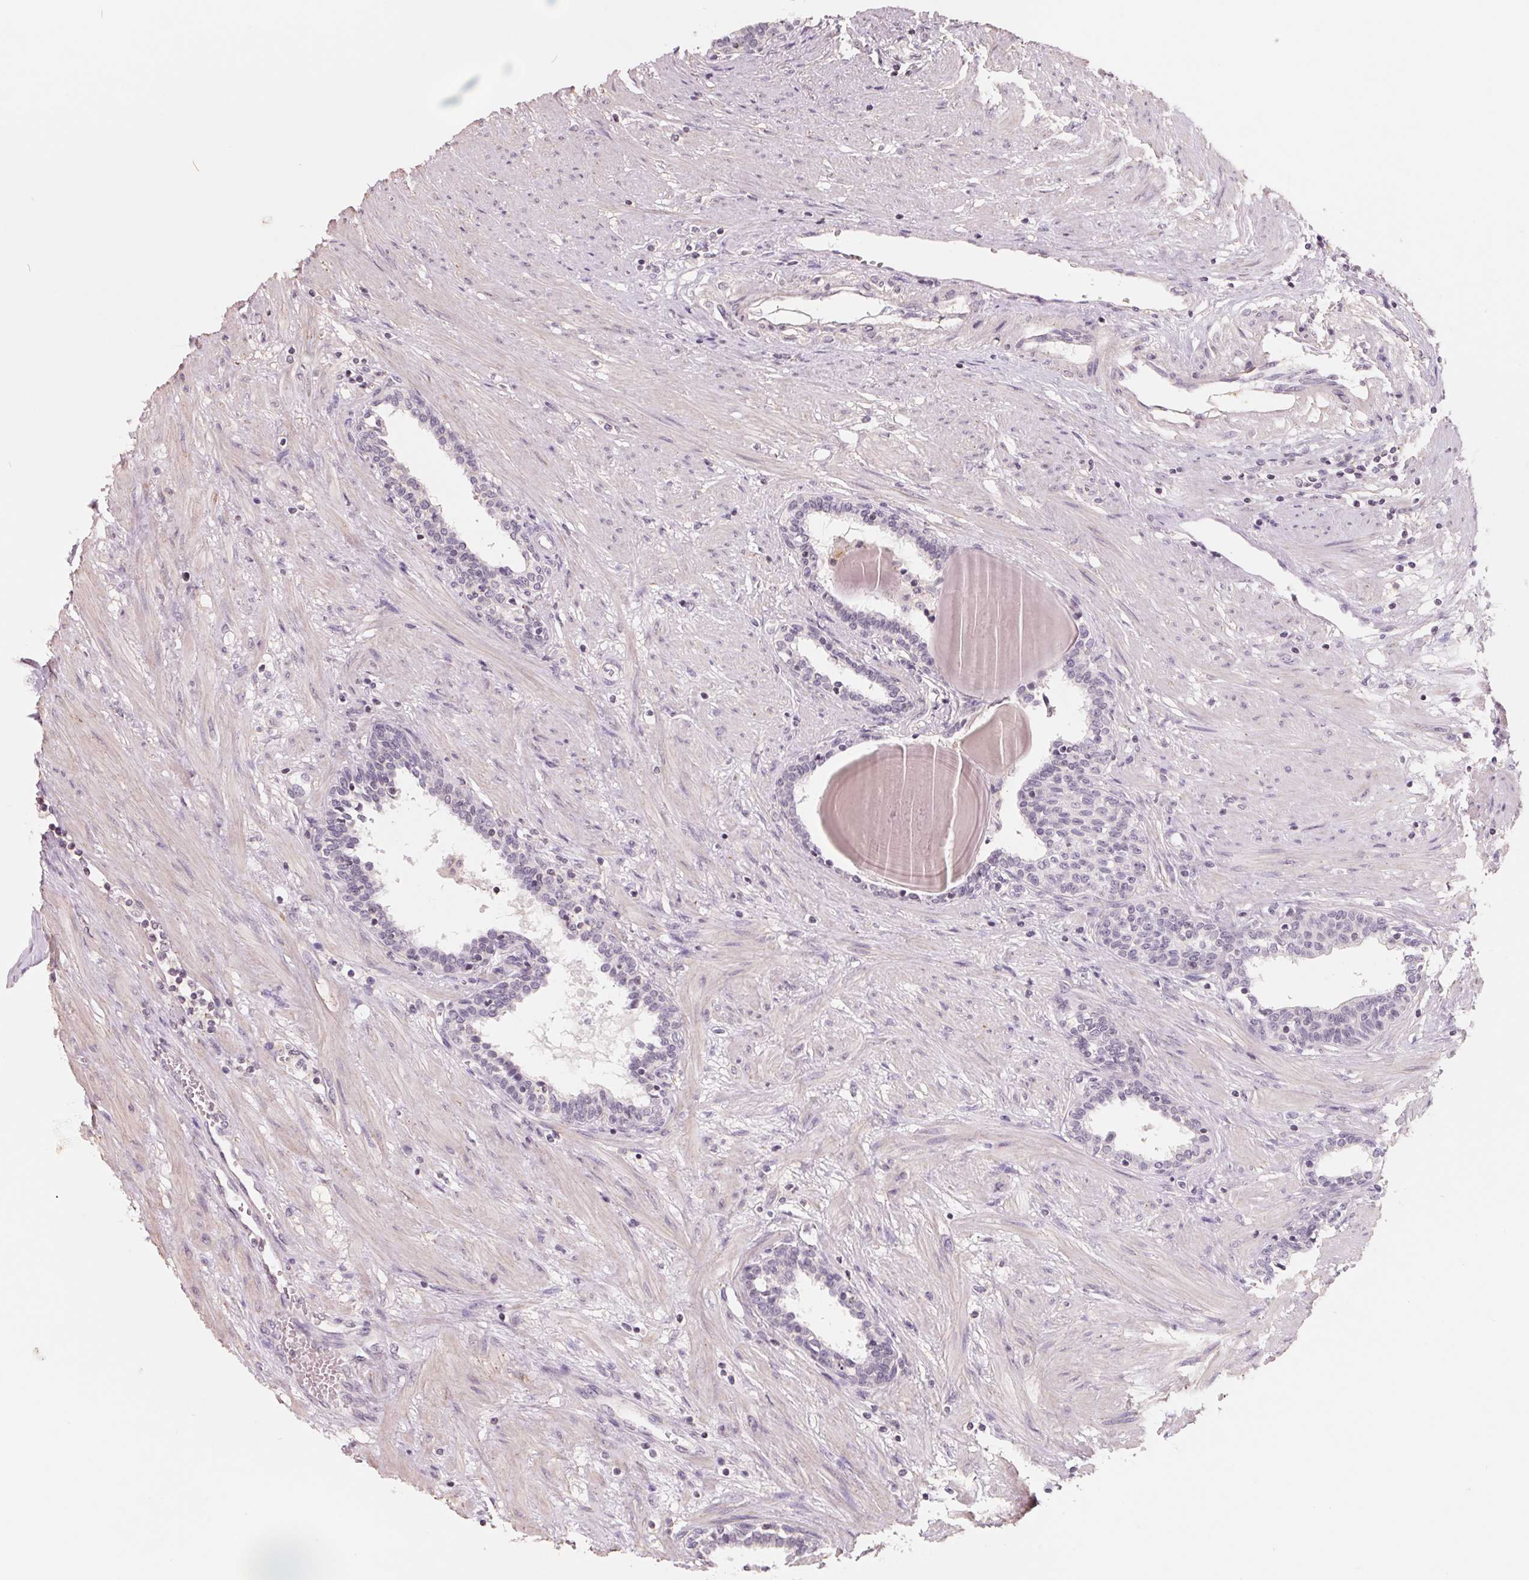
{"staining": {"intensity": "negative", "quantity": "none", "location": "none"}, "tissue": "prostate", "cell_type": "Glandular cells", "image_type": "normal", "snomed": [{"axis": "morphology", "description": "Normal tissue, NOS"}, {"axis": "topography", "description": "Prostate"}], "caption": "DAB (3,3'-diaminobenzidine) immunohistochemical staining of normal human prostate exhibits no significant expression in glandular cells. (Brightfield microscopy of DAB immunohistochemistry at high magnification).", "gene": "FTCD", "patient": {"sex": "male", "age": 55}}